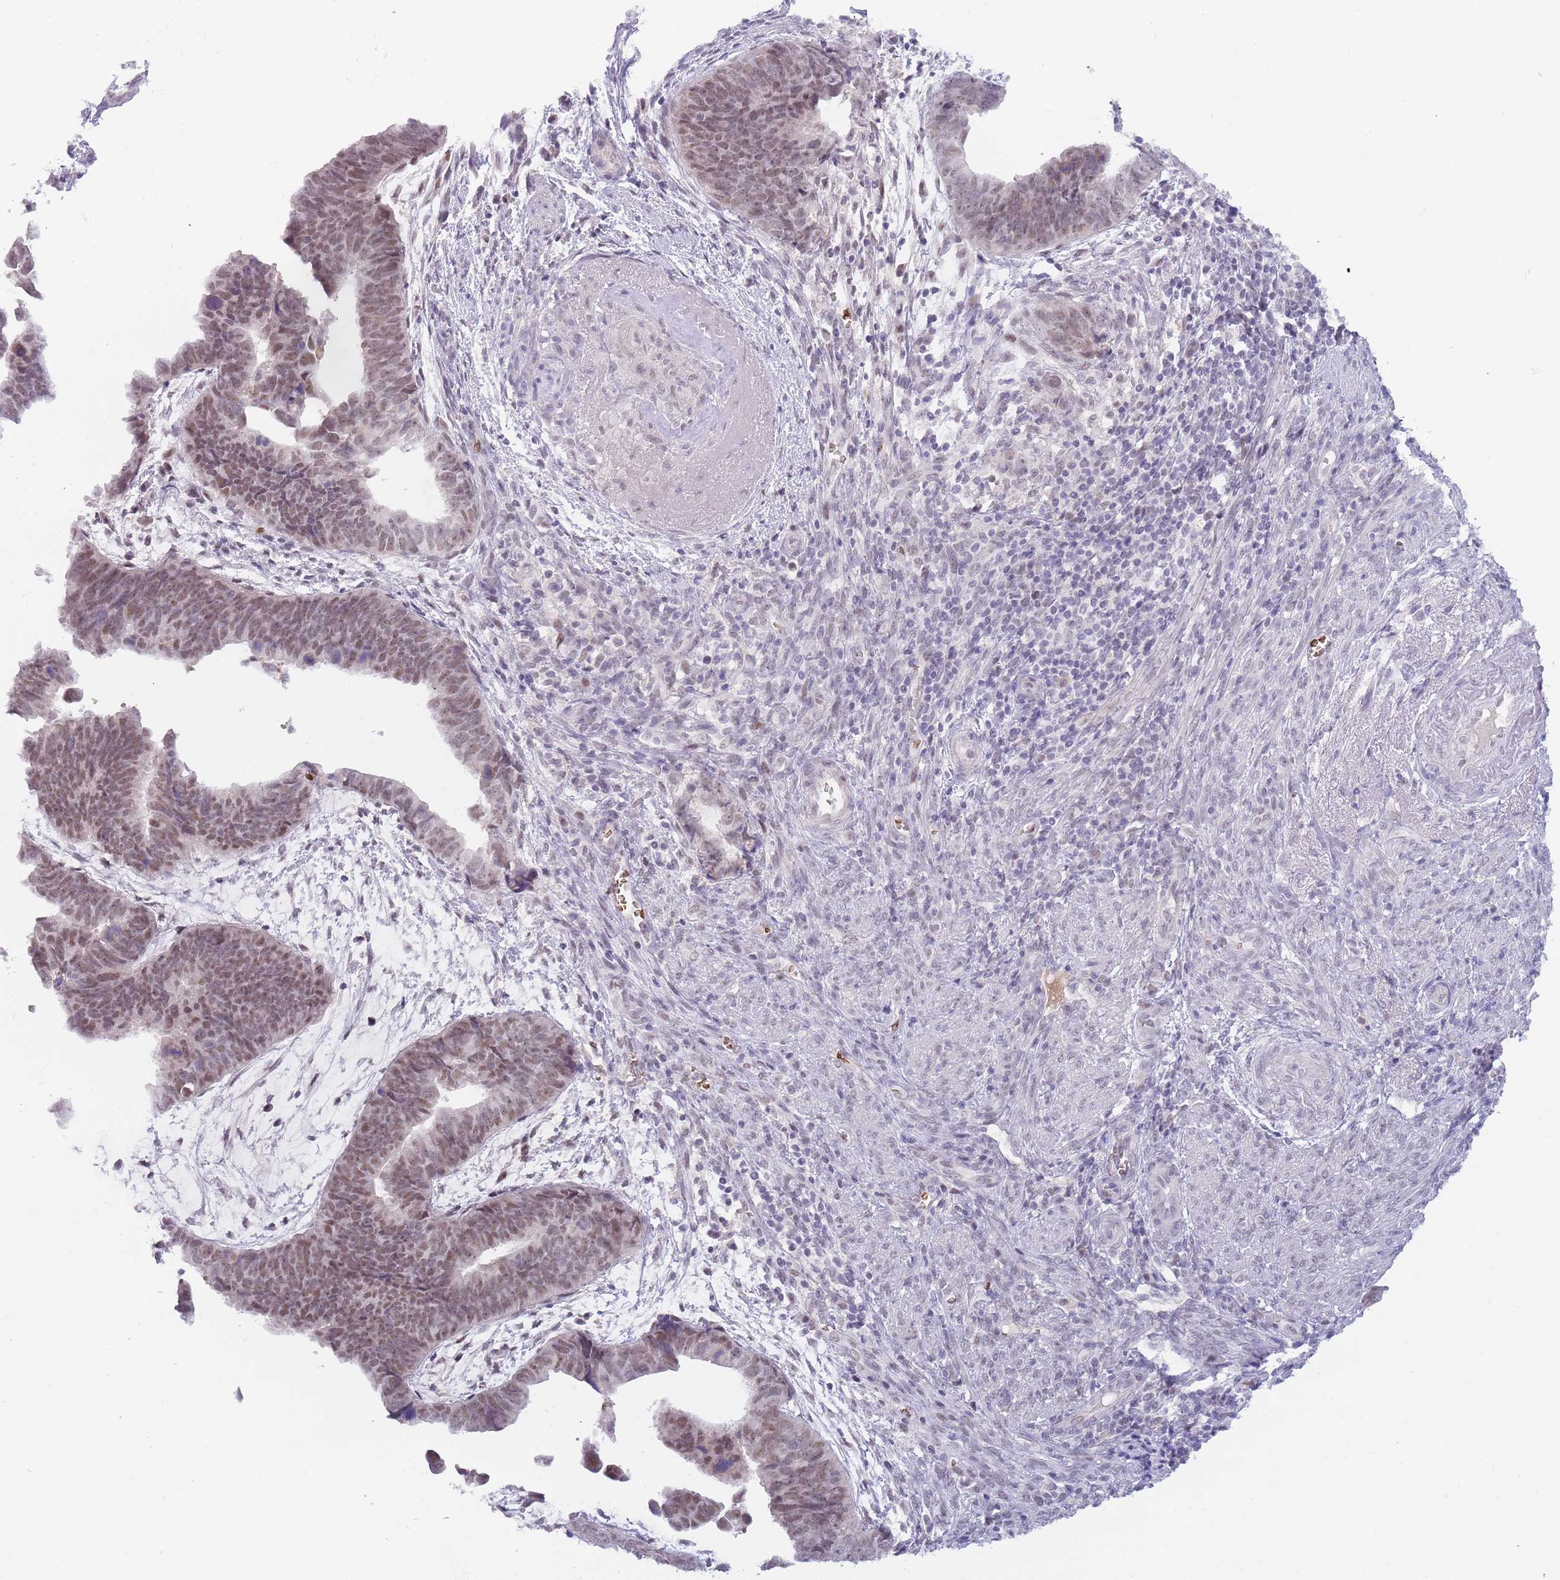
{"staining": {"intensity": "moderate", "quantity": ">75%", "location": "nuclear"}, "tissue": "endometrial cancer", "cell_type": "Tumor cells", "image_type": "cancer", "snomed": [{"axis": "morphology", "description": "Adenocarcinoma, NOS"}, {"axis": "topography", "description": "Endometrium"}], "caption": "This photomicrograph shows endometrial cancer stained with immunohistochemistry (IHC) to label a protein in brown. The nuclear of tumor cells show moderate positivity for the protein. Nuclei are counter-stained blue.", "gene": "LYPD6B", "patient": {"sex": "female", "age": 75}}